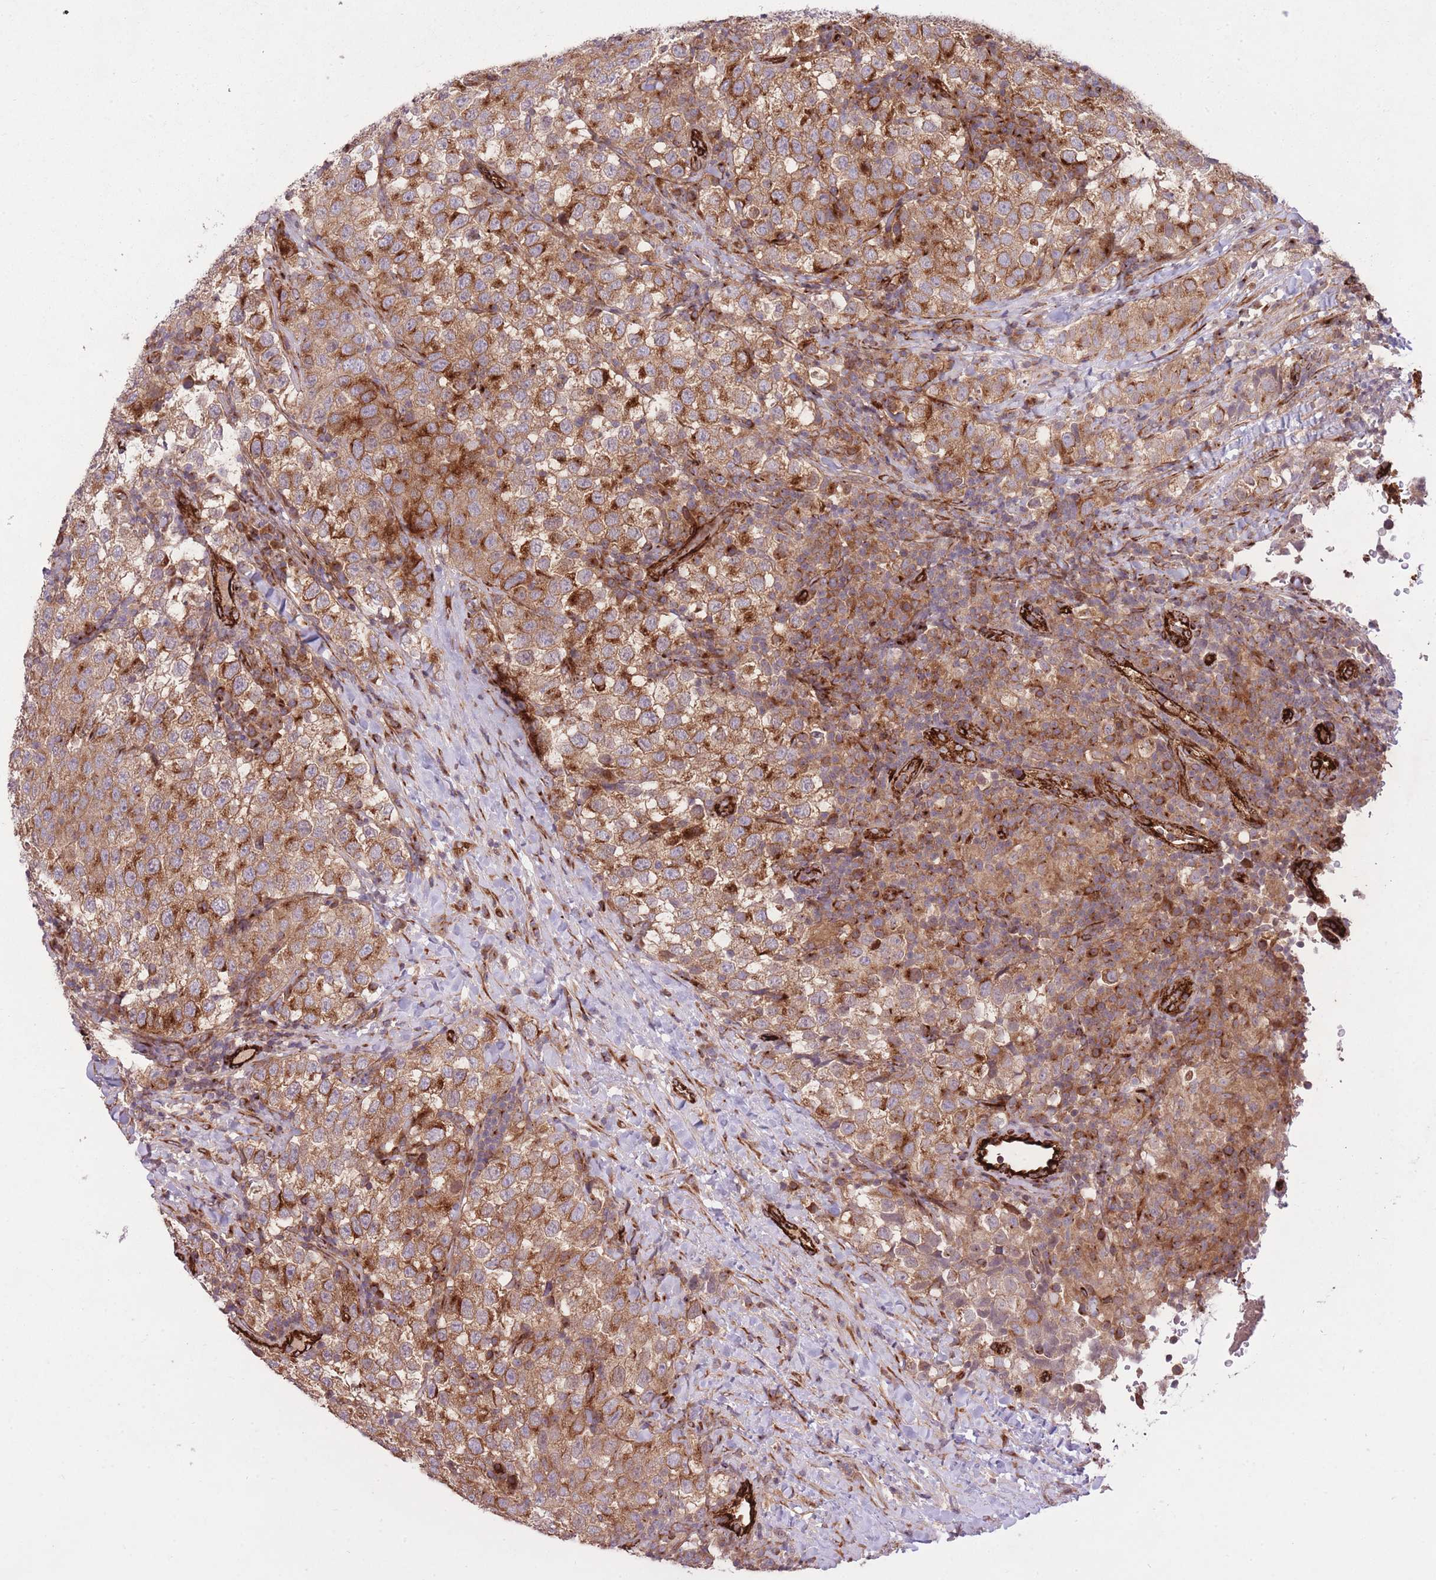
{"staining": {"intensity": "moderate", "quantity": ">75%", "location": "cytoplasmic/membranous"}, "tissue": "testis cancer", "cell_type": "Tumor cells", "image_type": "cancer", "snomed": [{"axis": "morphology", "description": "Seminoma, NOS"}, {"axis": "topography", "description": "Testis"}], "caption": "A photomicrograph of human testis seminoma stained for a protein displays moderate cytoplasmic/membranous brown staining in tumor cells.", "gene": "CISH", "patient": {"sex": "male", "age": 34}}